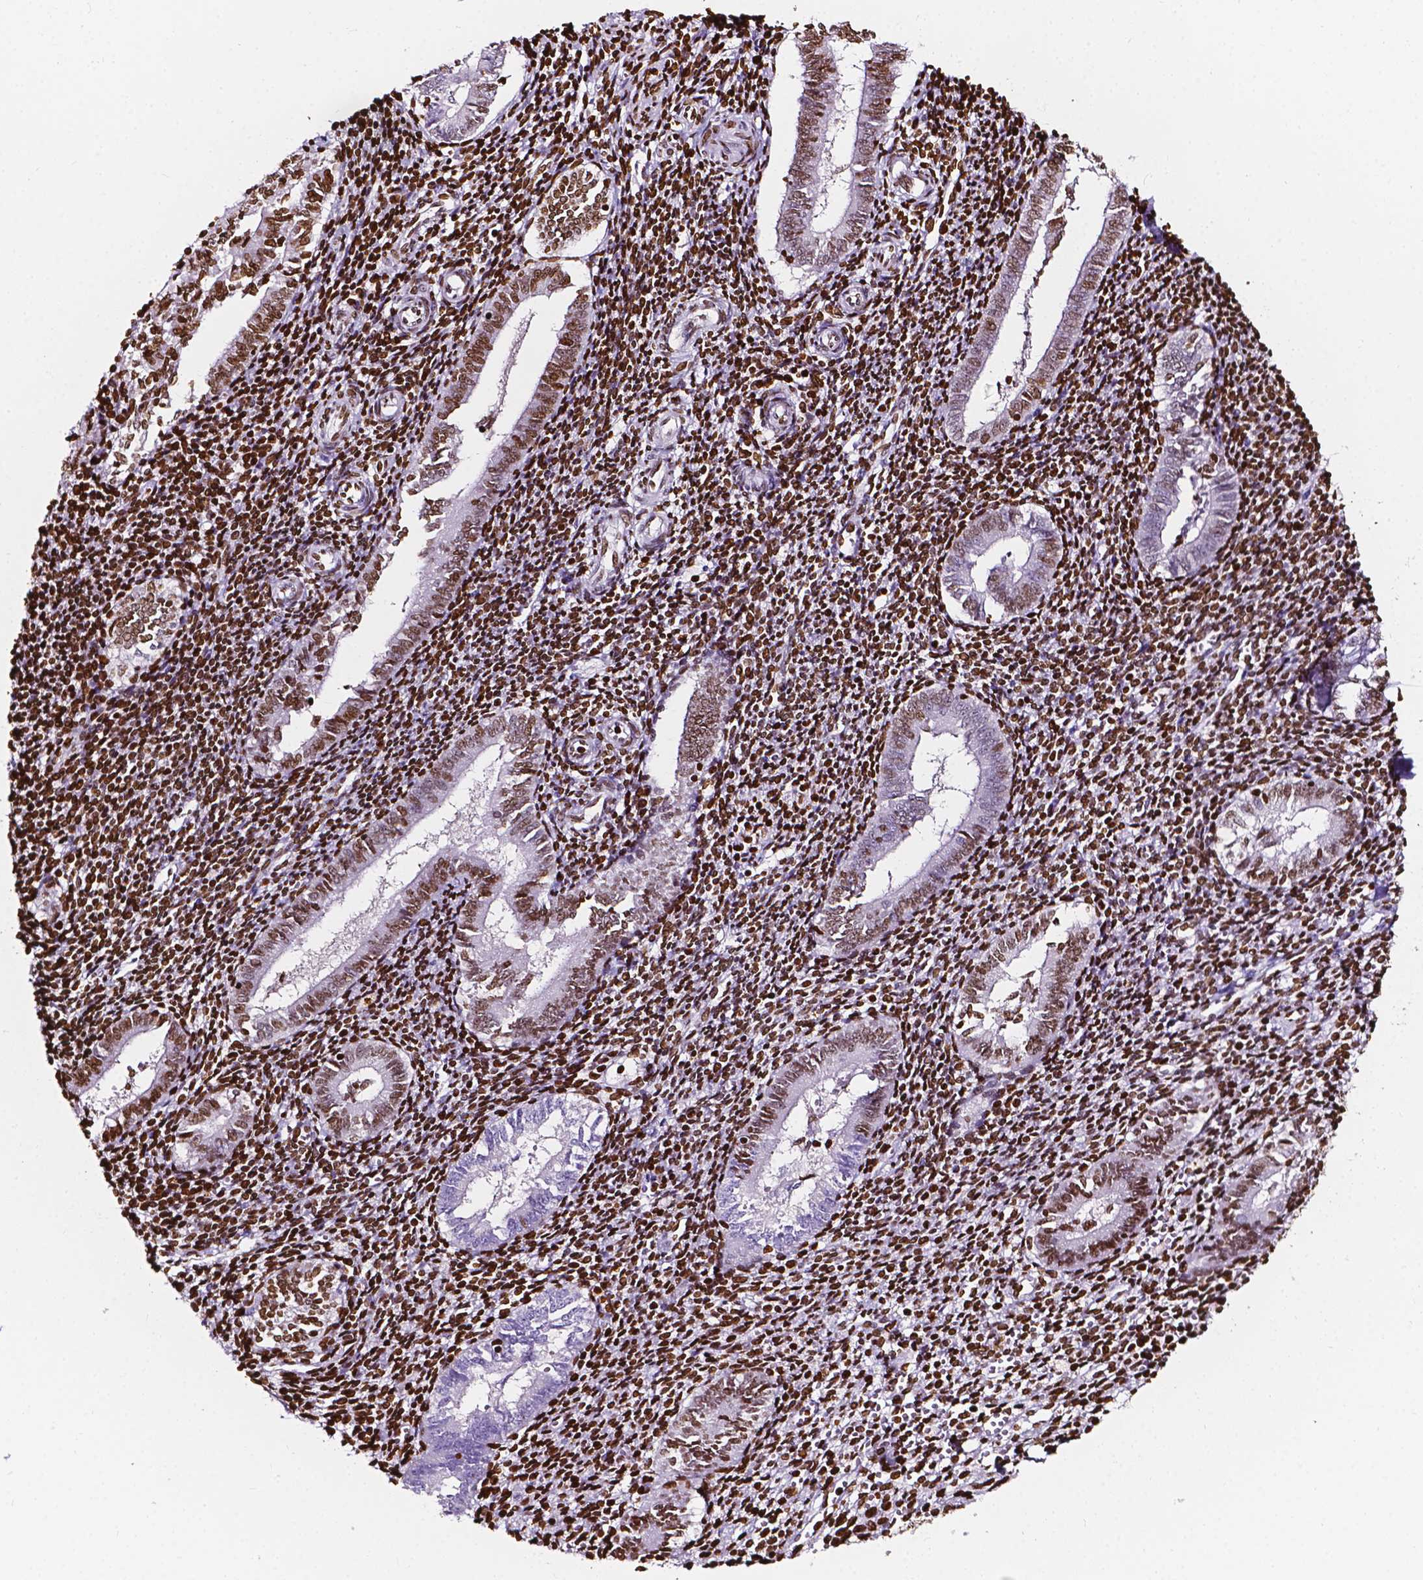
{"staining": {"intensity": "strong", "quantity": ">75%", "location": "nuclear"}, "tissue": "endometrium", "cell_type": "Cells in endometrial stroma", "image_type": "normal", "snomed": [{"axis": "morphology", "description": "Normal tissue, NOS"}, {"axis": "topography", "description": "Endometrium"}], "caption": "Endometrium was stained to show a protein in brown. There is high levels of strong nuclear positivity in approximately >75% of cells in endometrial stroma.", "gene": "CBY3", "patient": {"sex": "female", "age": 25}}